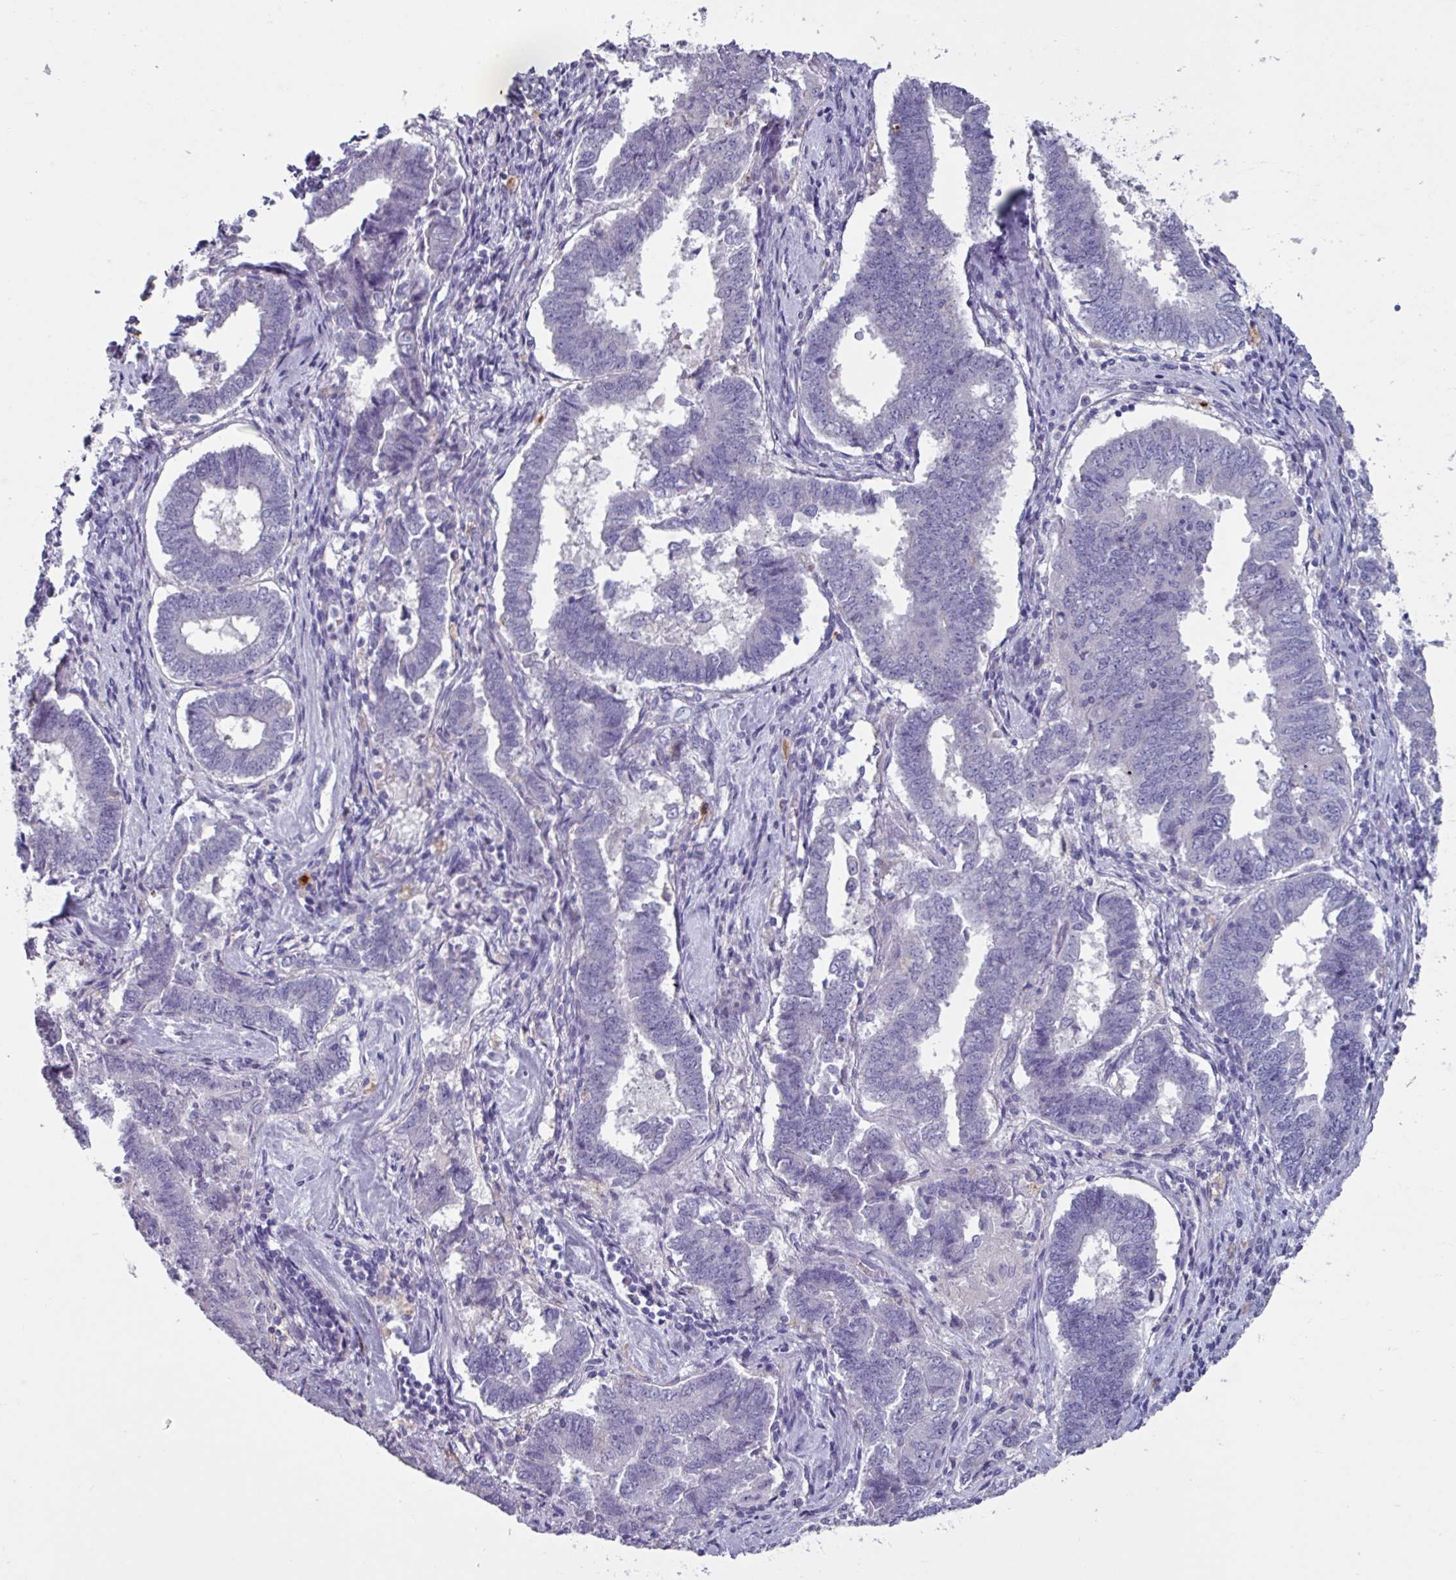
{"staining": {"intensity": "negative", "quantity": "none", "location": "none"}, "tissue": "endometrial cancer", "cell_type": "Tumor cells", "image_type": "cancer", "snomed": [{"axis": "morphology", "description": "Adenocarcinoma, NOS"}, {"axis": "topography", "description": "Endometrium"}], "caption": "A photomicrograph of endometrial cancer (adenocarcinoma) stained for a protein reveals no brown staining in tumor cells.", "gene": "OR2T10", "patient": {"sex": "female", "age": 72}}